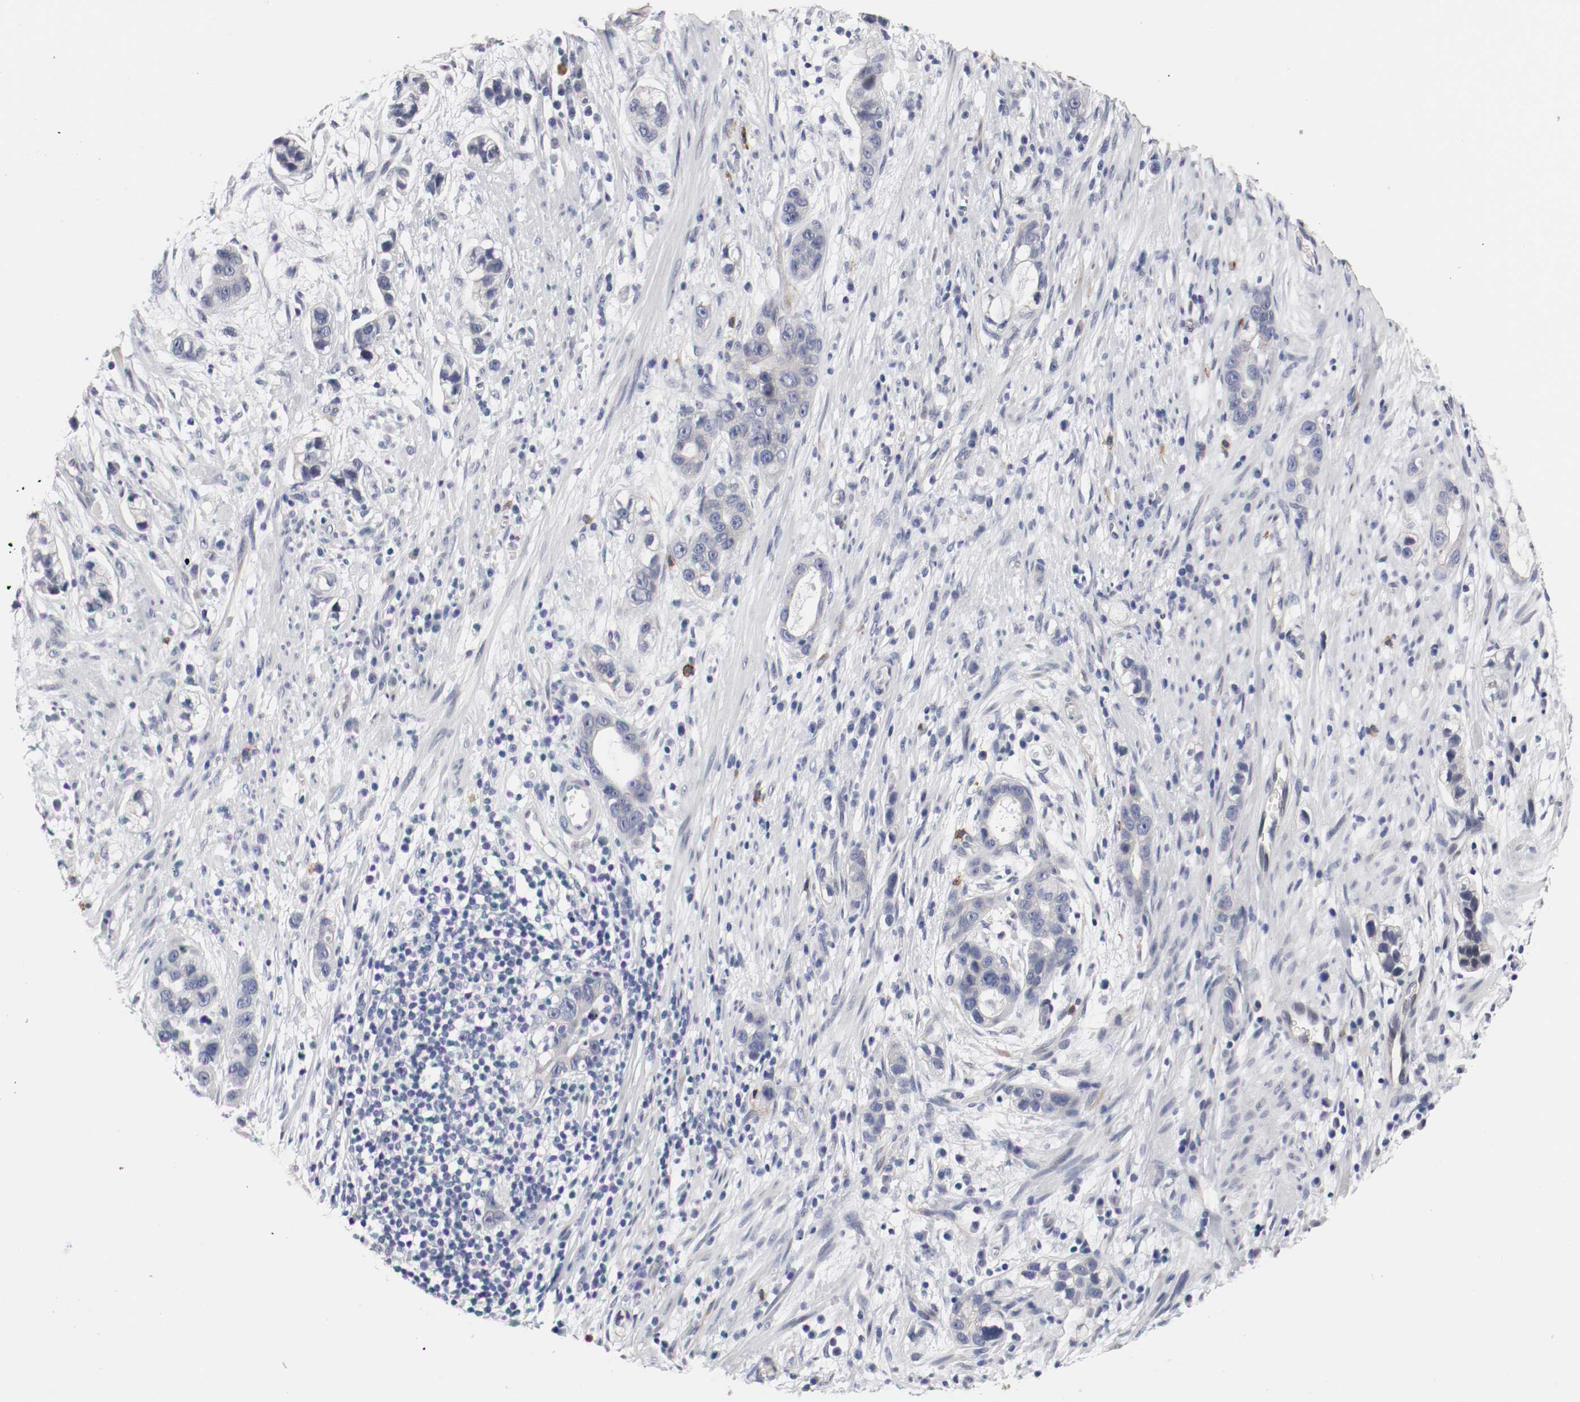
{"staining": {"intensity": "negative", "quantity": "none", "location": "none"}, "tissue": "stomach cancer", "cell_type": "Tumor cells", "image_type": "cancer", "snomed": [{"axis": "morphology", "description": "Adenocarcinoma, NOS"}, {"axis": "topography", "description": "Stomach, lower"}], "caption": "High power microscopy photomicrograph of an IHC image of stomach adenocarcinoma, revealing no significant positivity in tumor cells. The staining was performed using DAB (3,3'-diaminobenzidine) to visualize the protein expression in brown, while the nuclei were stained in blue with hematoxylin (Magnification: 20x).", "gene": "KIT", "patient": {"sex": "female", "age": 93}}